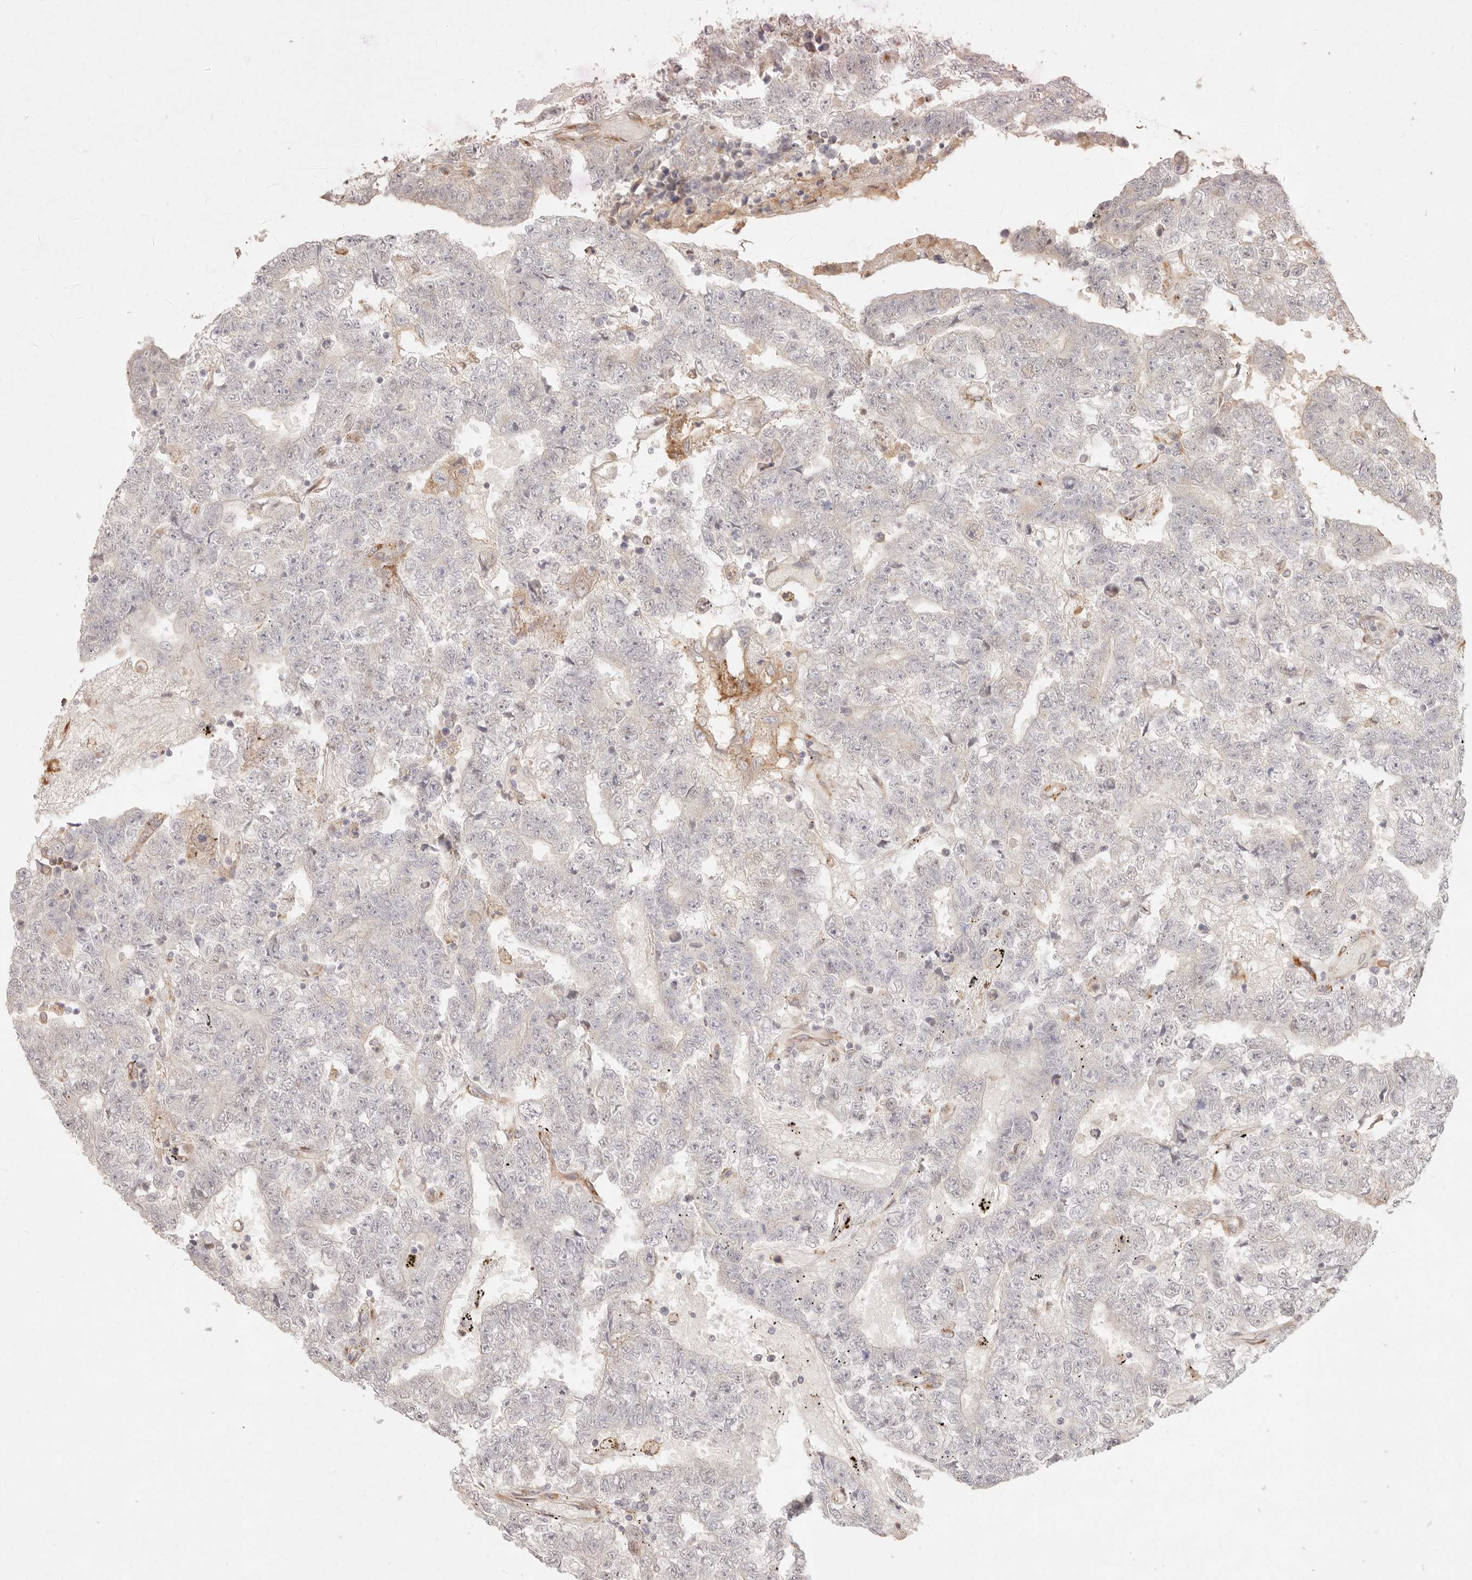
{"staining": {"intensity": "negative", "quantity": "none", "location": "none"}, "tissue": "testis cancer", "cell_type": "Tumor cells", "image_type": "cancer", "snomed": [{"axis": "morphology", "description": "Carcinoma, Embryonal, NOS"}, {"axis": "topography", "description": "Testis"}], "caption": "Testis embryonal carcinoma was stained to show a protein in brown. There is no significant expression in tumor cells. (IHC, brightfield microscopy, high magnification).", "gene": "C1orf127", "patient": {"sex": "male", "age": 25}}